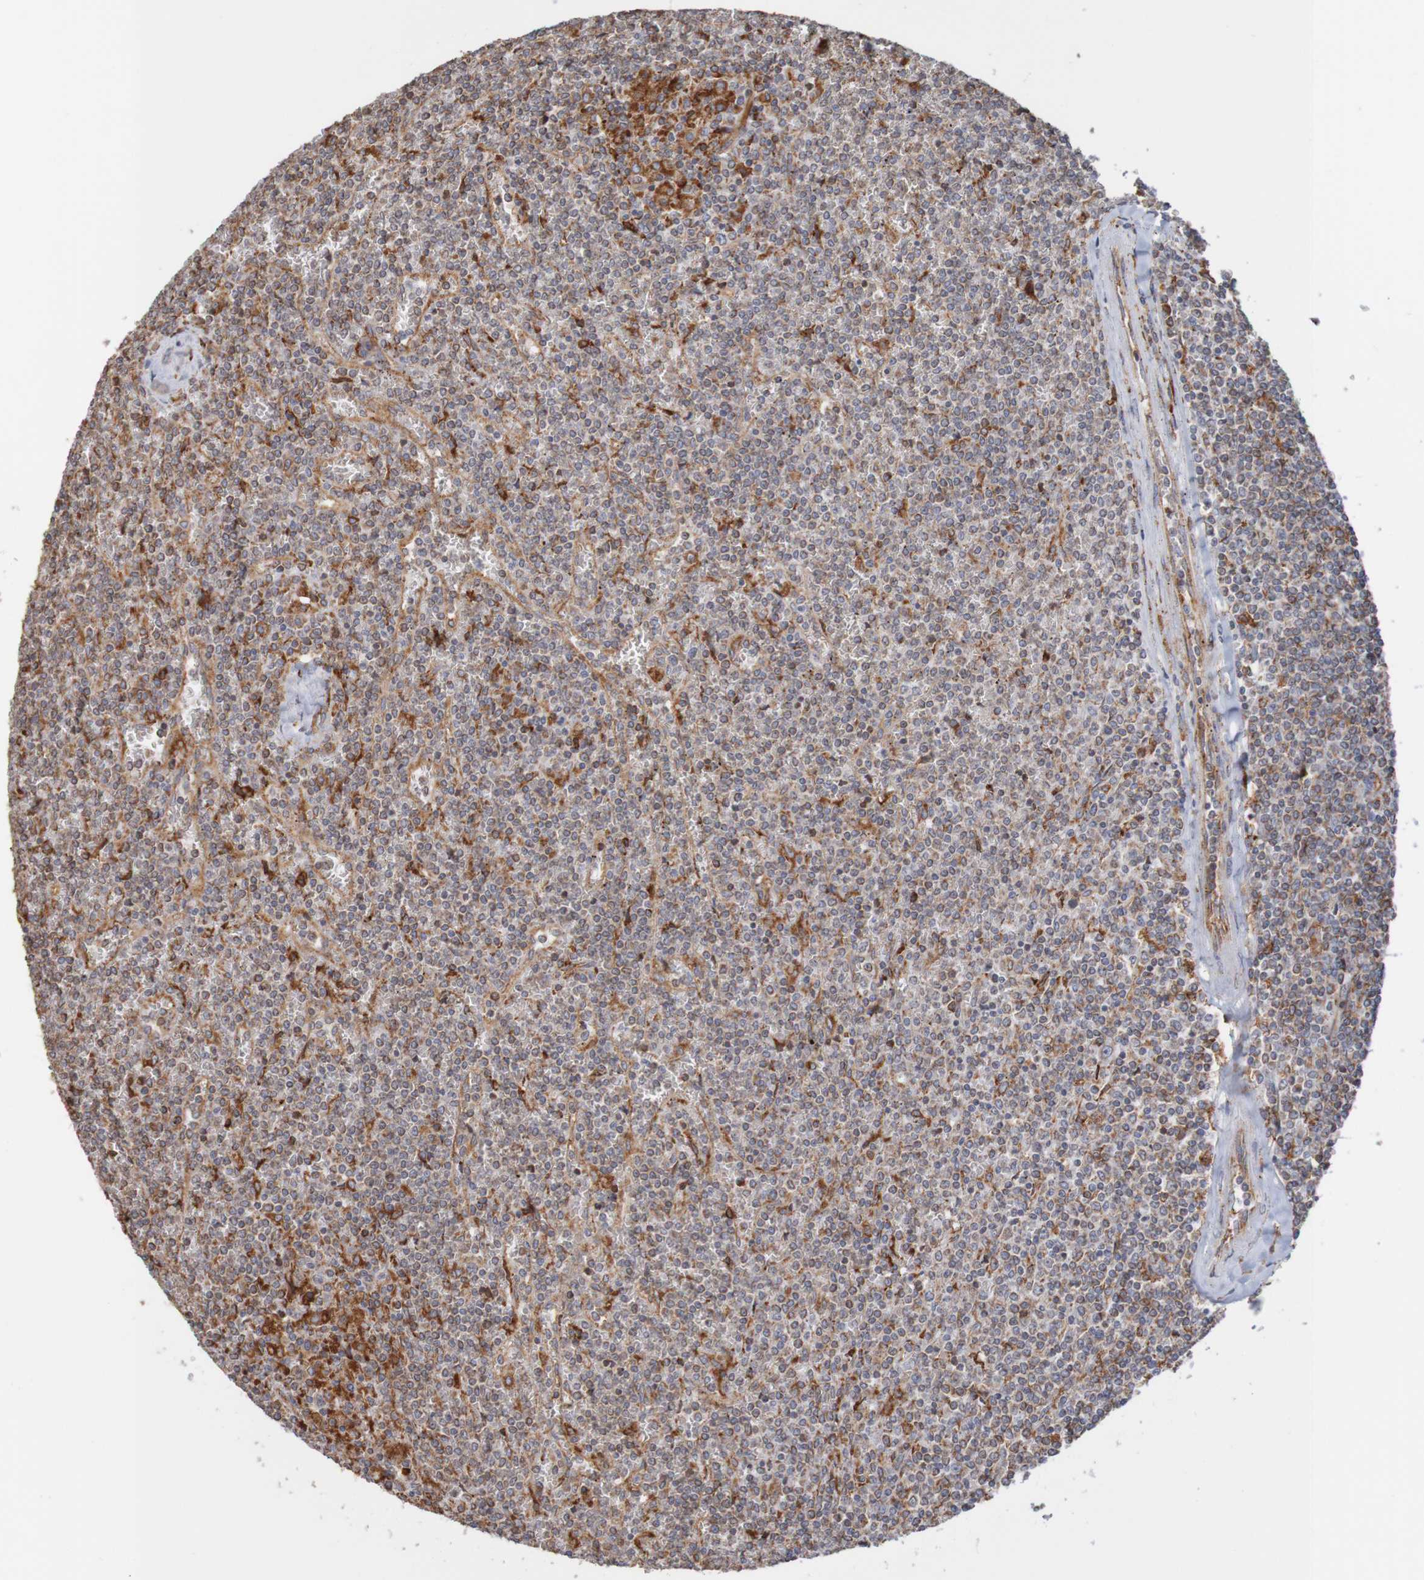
{"staining": {"intensity": "moderate", "quantity": ">75%", "location": "cytoplasmic/membranous"}, "tissue": "lymphoma", "cell_type": "Tumor cells", "image_type": "cancer", "snomed": [{"axis": "morphology", "description": "Malignant lymphoma, non-Hodgkin's type, Low grade"}, {"axis": "topography", "description": "Spleen"}], "caption": "A micrograph of human malignant lymphoma, non-Hodgkin's type (low-grade) stained for a protein demonstrates moderate cytoplasmic/membranous brown staining in tumor cells.", "gene": "PDIA3", "patient": {"sex": "female", "age": 19}}